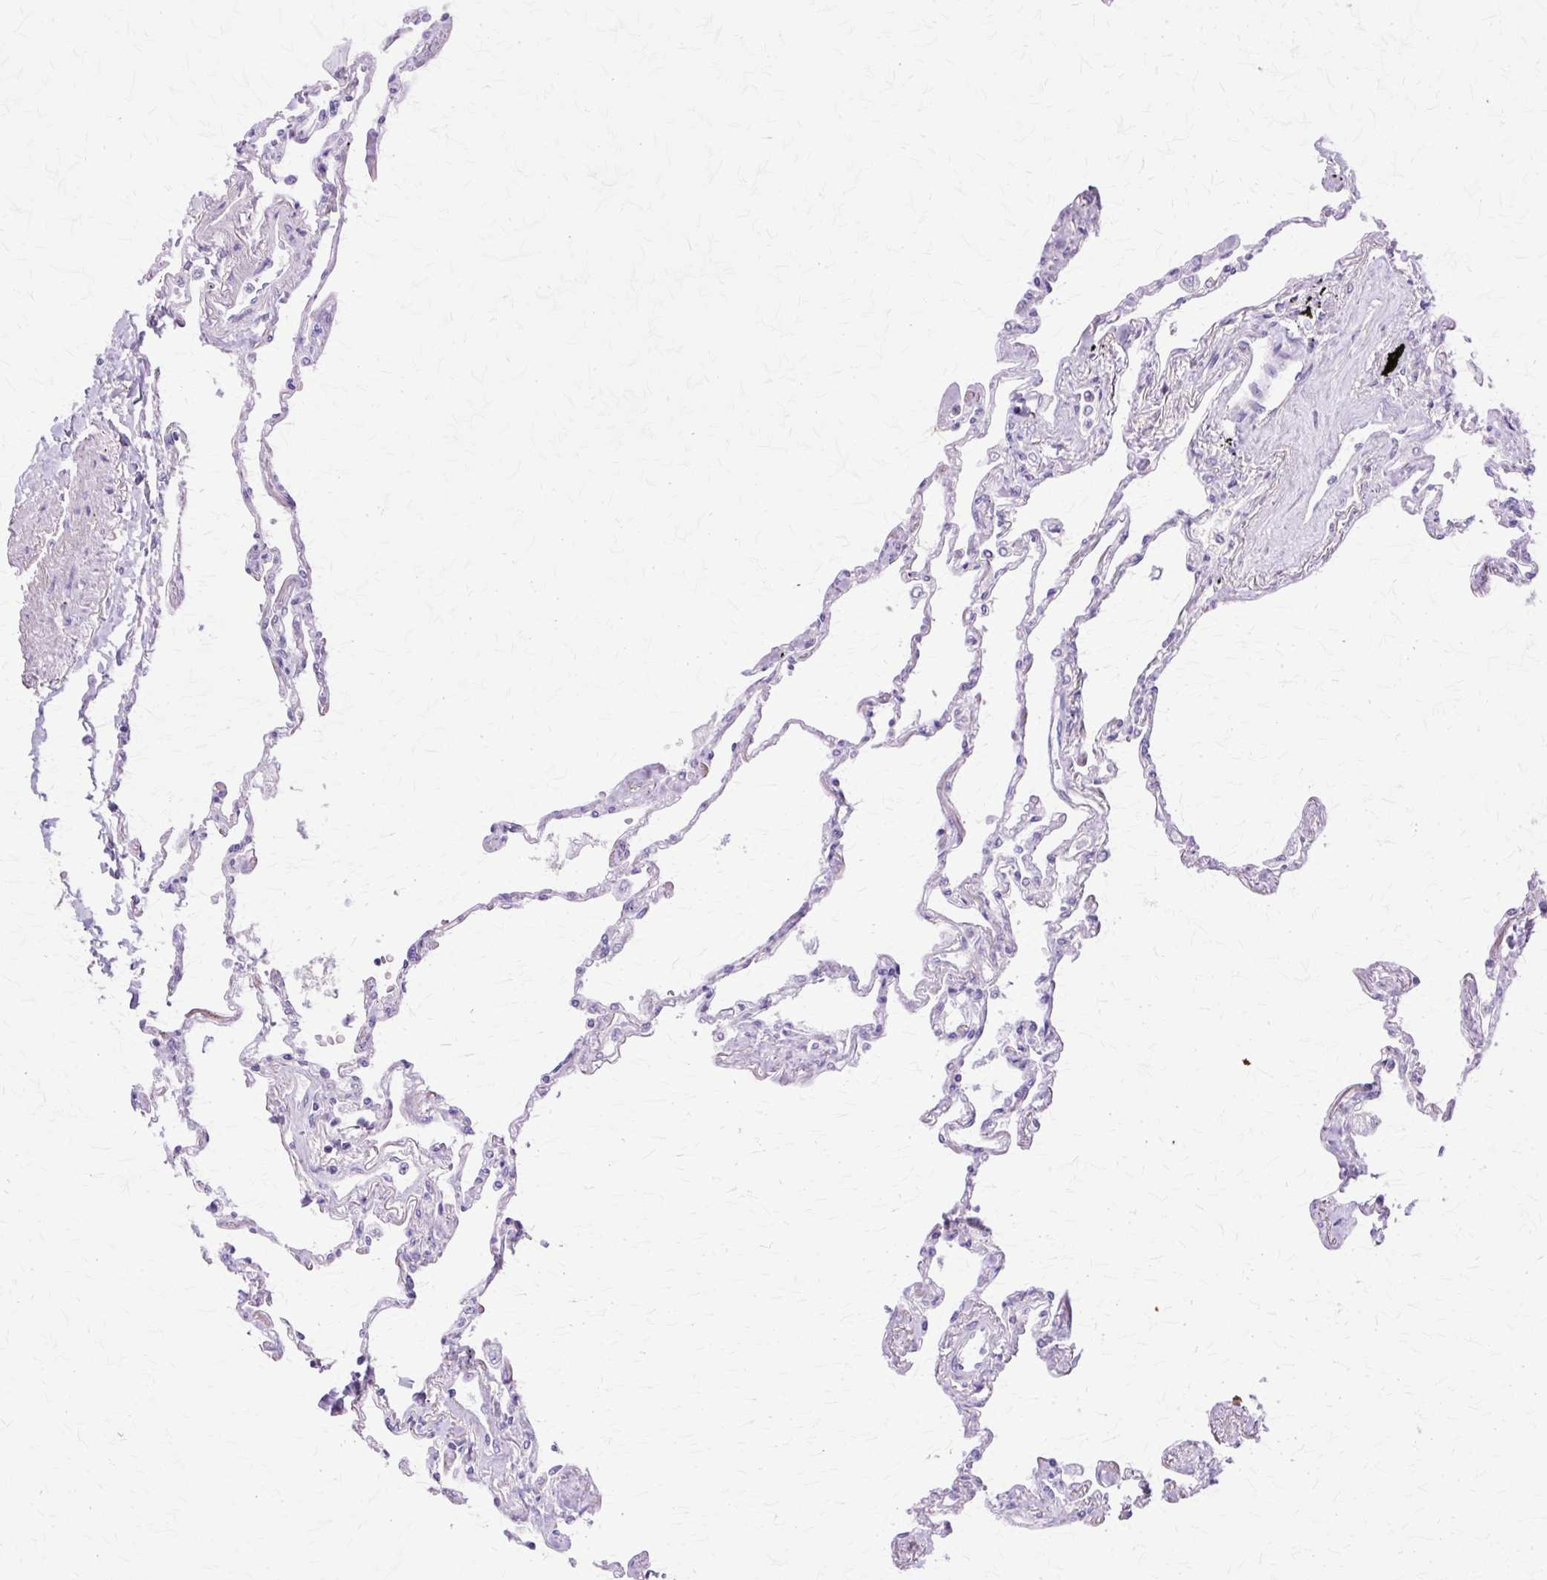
{"staining": {"intensity": "negative", "quantity": "none", "location": "none"}, "tissue": "lung", "cell_type": "Alveolar cells", "image_type": "normal", "snomed": [{"axis": "morphology", "description": "Normal tissue, NOS"}, {"axis": "topography", "description": "Lung"}], "caption": "Alveolar cells show no significant protein staining in benign lung.", "gene": "HSPA1A", "patient": {"sex": "female", "age": 67}}